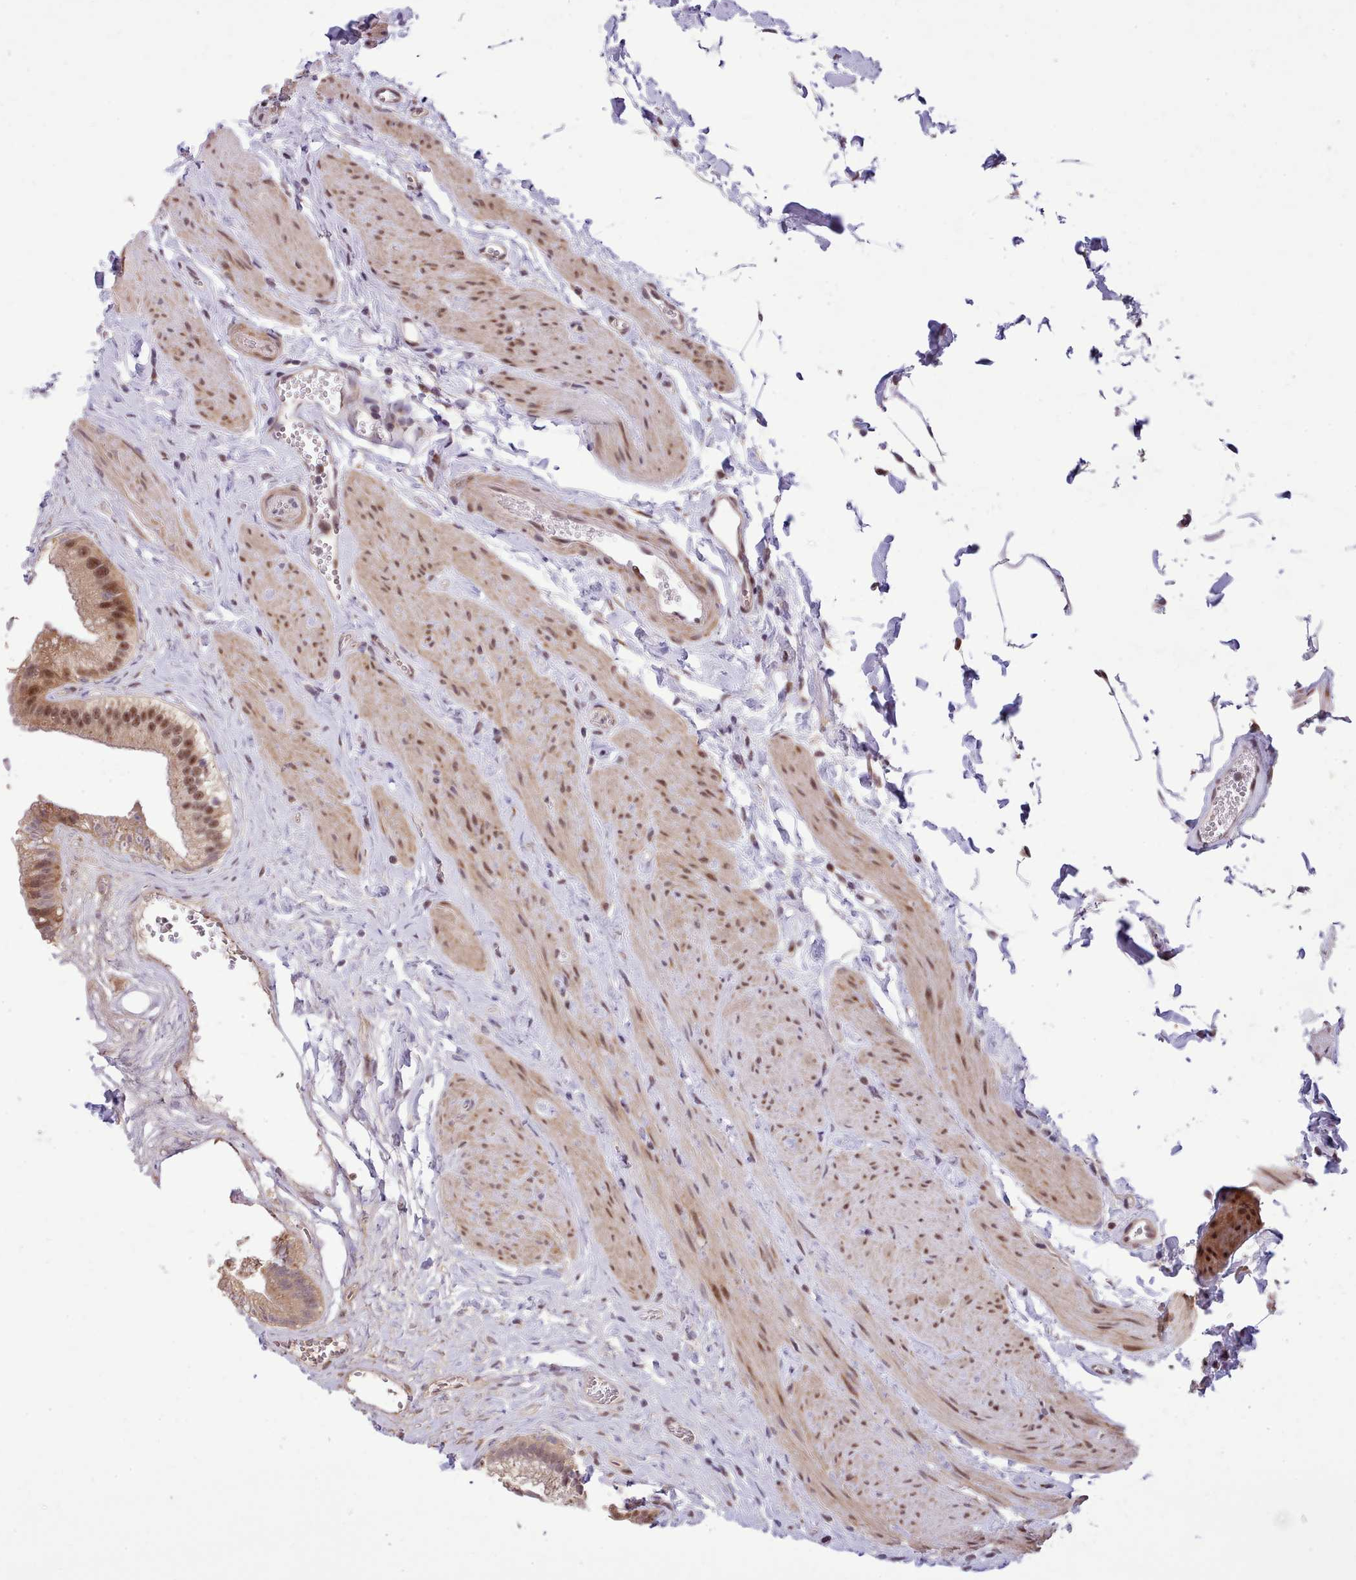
{"staining": {"intensity": "strong", "quantity": ">75%", "location": "cytoplasmic/membranous,nuclear"}, "tissue": "gallbladder", "cell_type": "Glandular cells", "image_type": "normal", "snomed": [{"axis": "morphology", "description": "Normal tissue, NOS"}, {"axis": "topography", "description": "Gallbladder"}], "caption": "A brown stain shows strong cytoplasmic/membranous,nuclear expression of a protein in glandular cells of unremarkable gallbladder. Nuclei are stained in blue.", "gene": "HOXB7", "patient": {"sex": "female", "age": 54}}